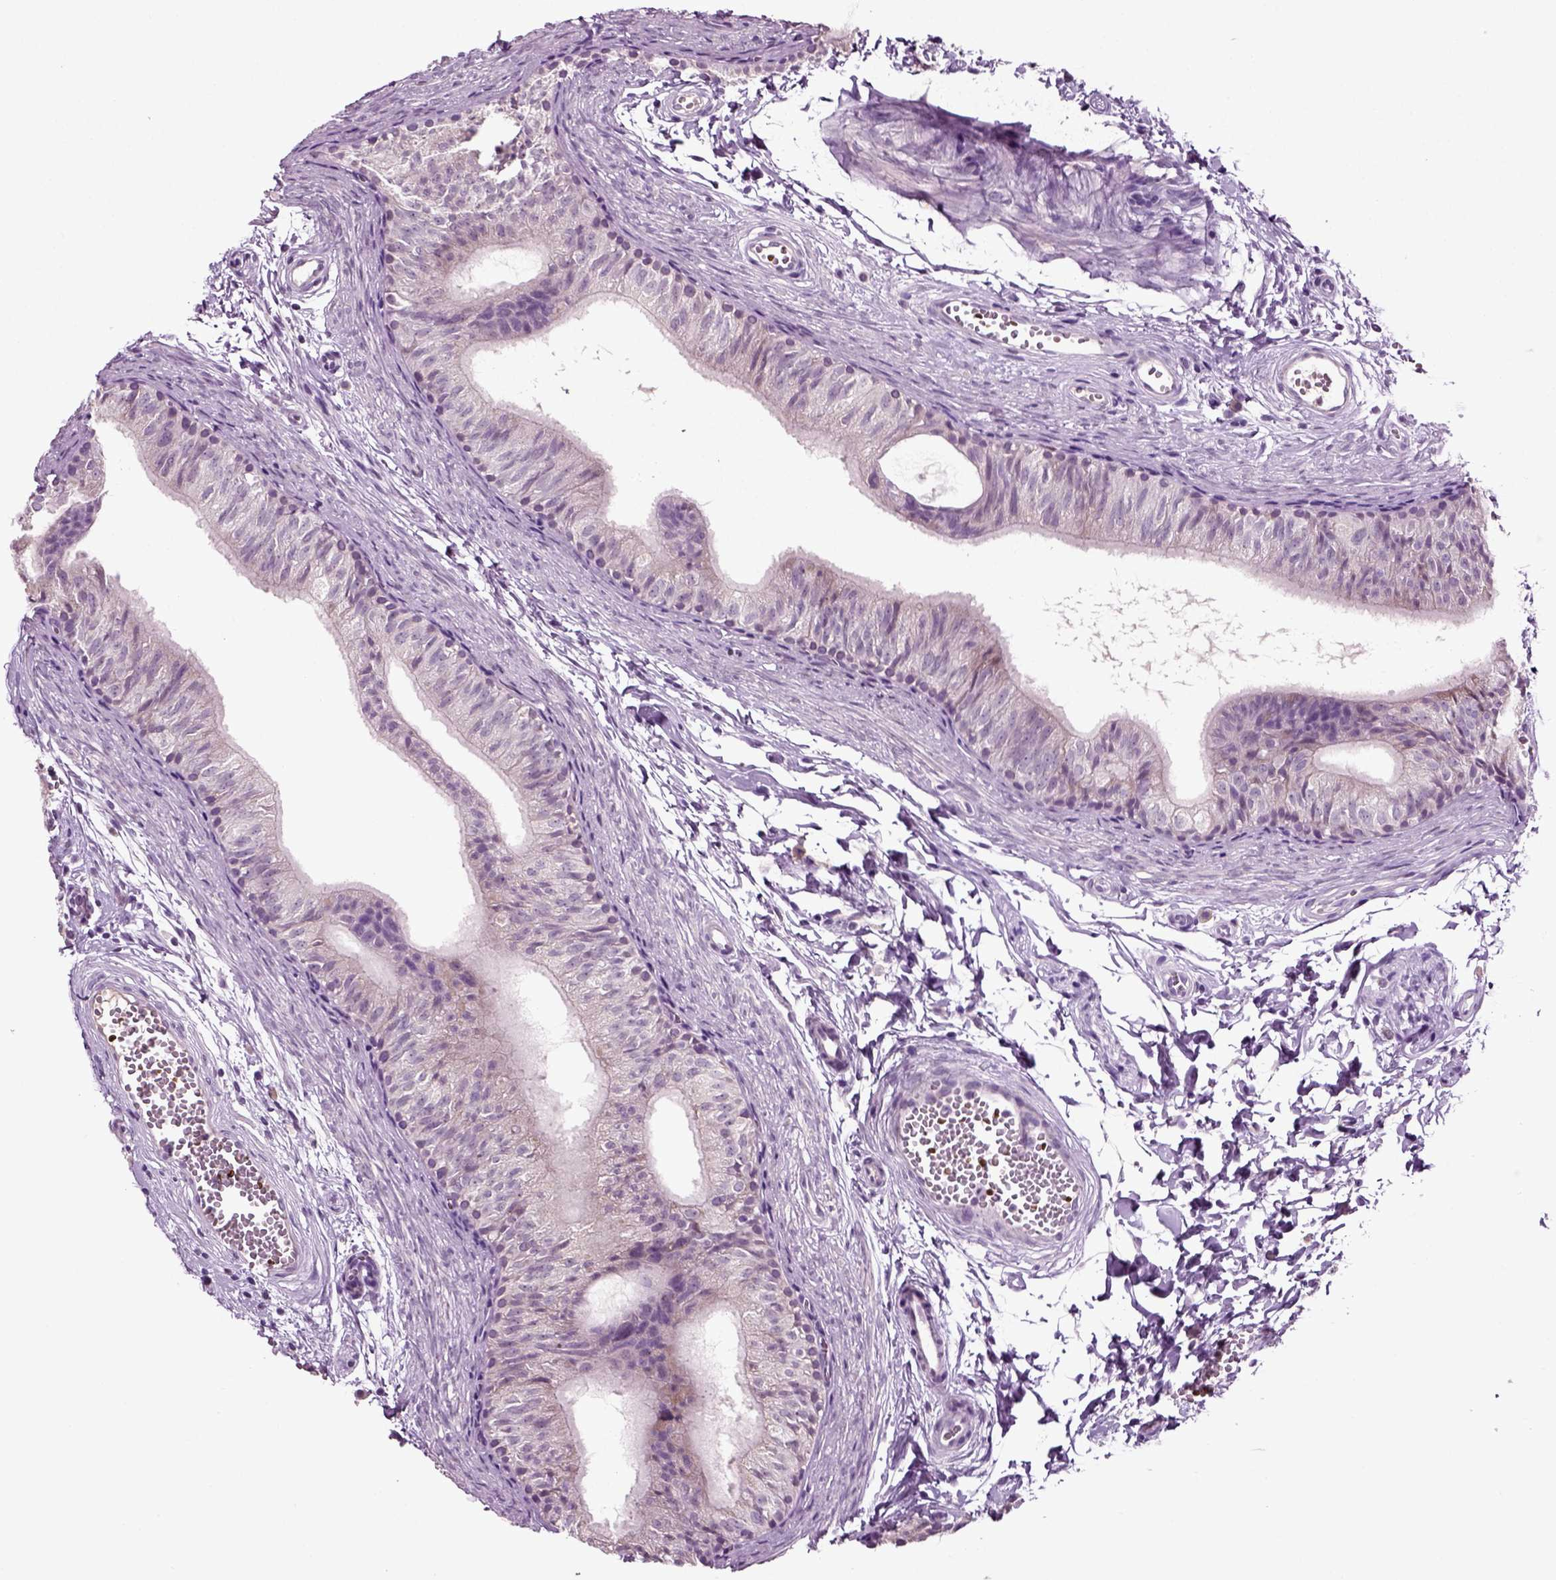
{"staining": {"intensity": "negative", "quantity": "none", "location": "none"}, "tissue": "epididymis", "cell_type": "Glandular cells", "image_type": "normal", "snomed": [{"axis": "morphology", "description": "Normal tissue, NOS"}, {"axis": "topography", "description": "Epididymis"}], "caption": "Protein analysis of unremarkable epididymis shows no significant positivity in glandular cells.", "gene": "SPATA17", "patient": {"sex": "male", "age": 22}}